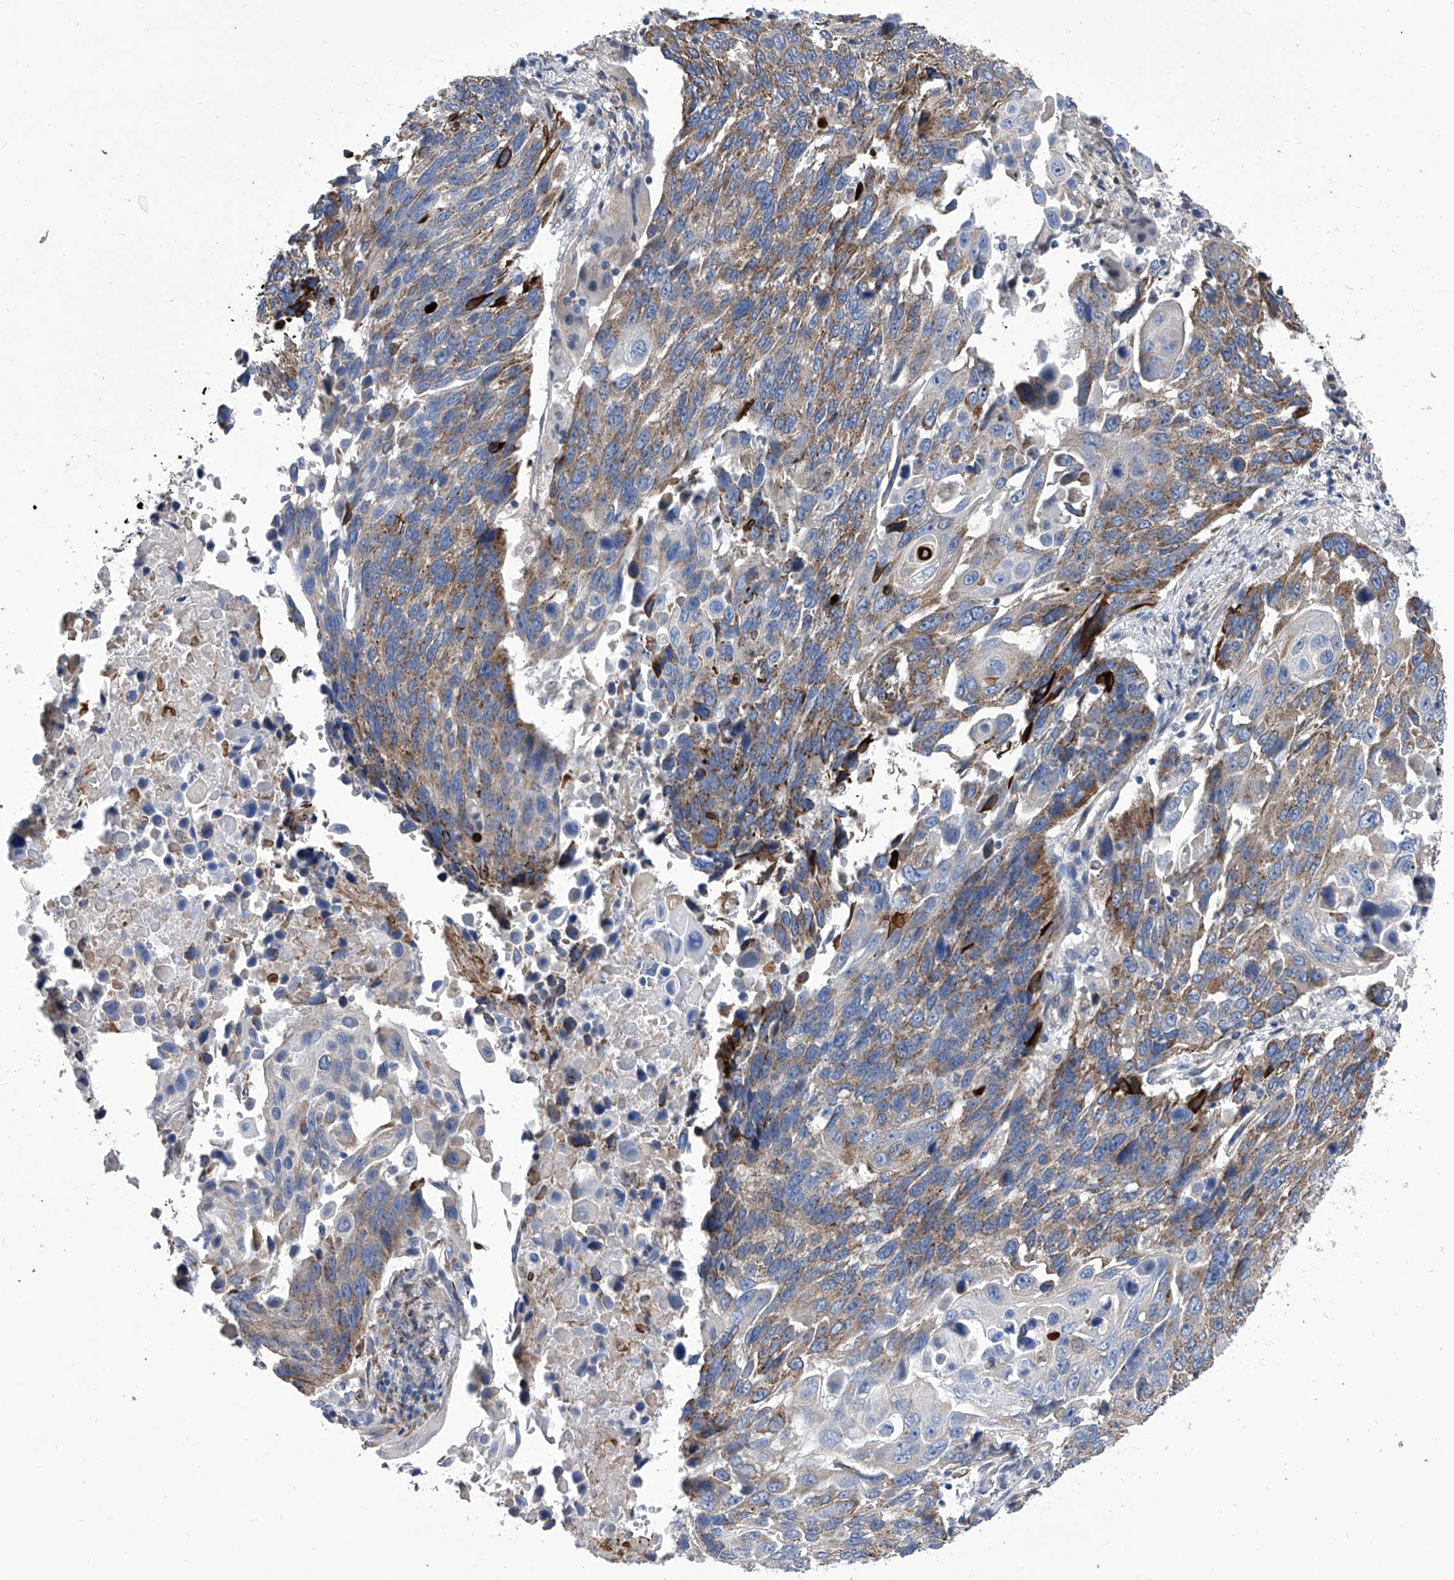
{"staining": {"intensity": "moderate", "quantity": ">75%", "location": "cytoplasmic/membranous"}, "tissue": "lung cancer", "cell_type": "Tumor cells", "image_type": "cancer", "snomed": [{"axis": "morphology", "description": "Squamous cell carcinoma, NOS"}, {"axis": "topography", "description": "Lung"}], "caption": "Protein expression analysis of lung squamous cell carcinoma shows moderate cytoplasmic/membranous expression in approximately >75% of tumor cells.", "gene": "TJAP1", "patient": {"sex": "male", "age": 66}}